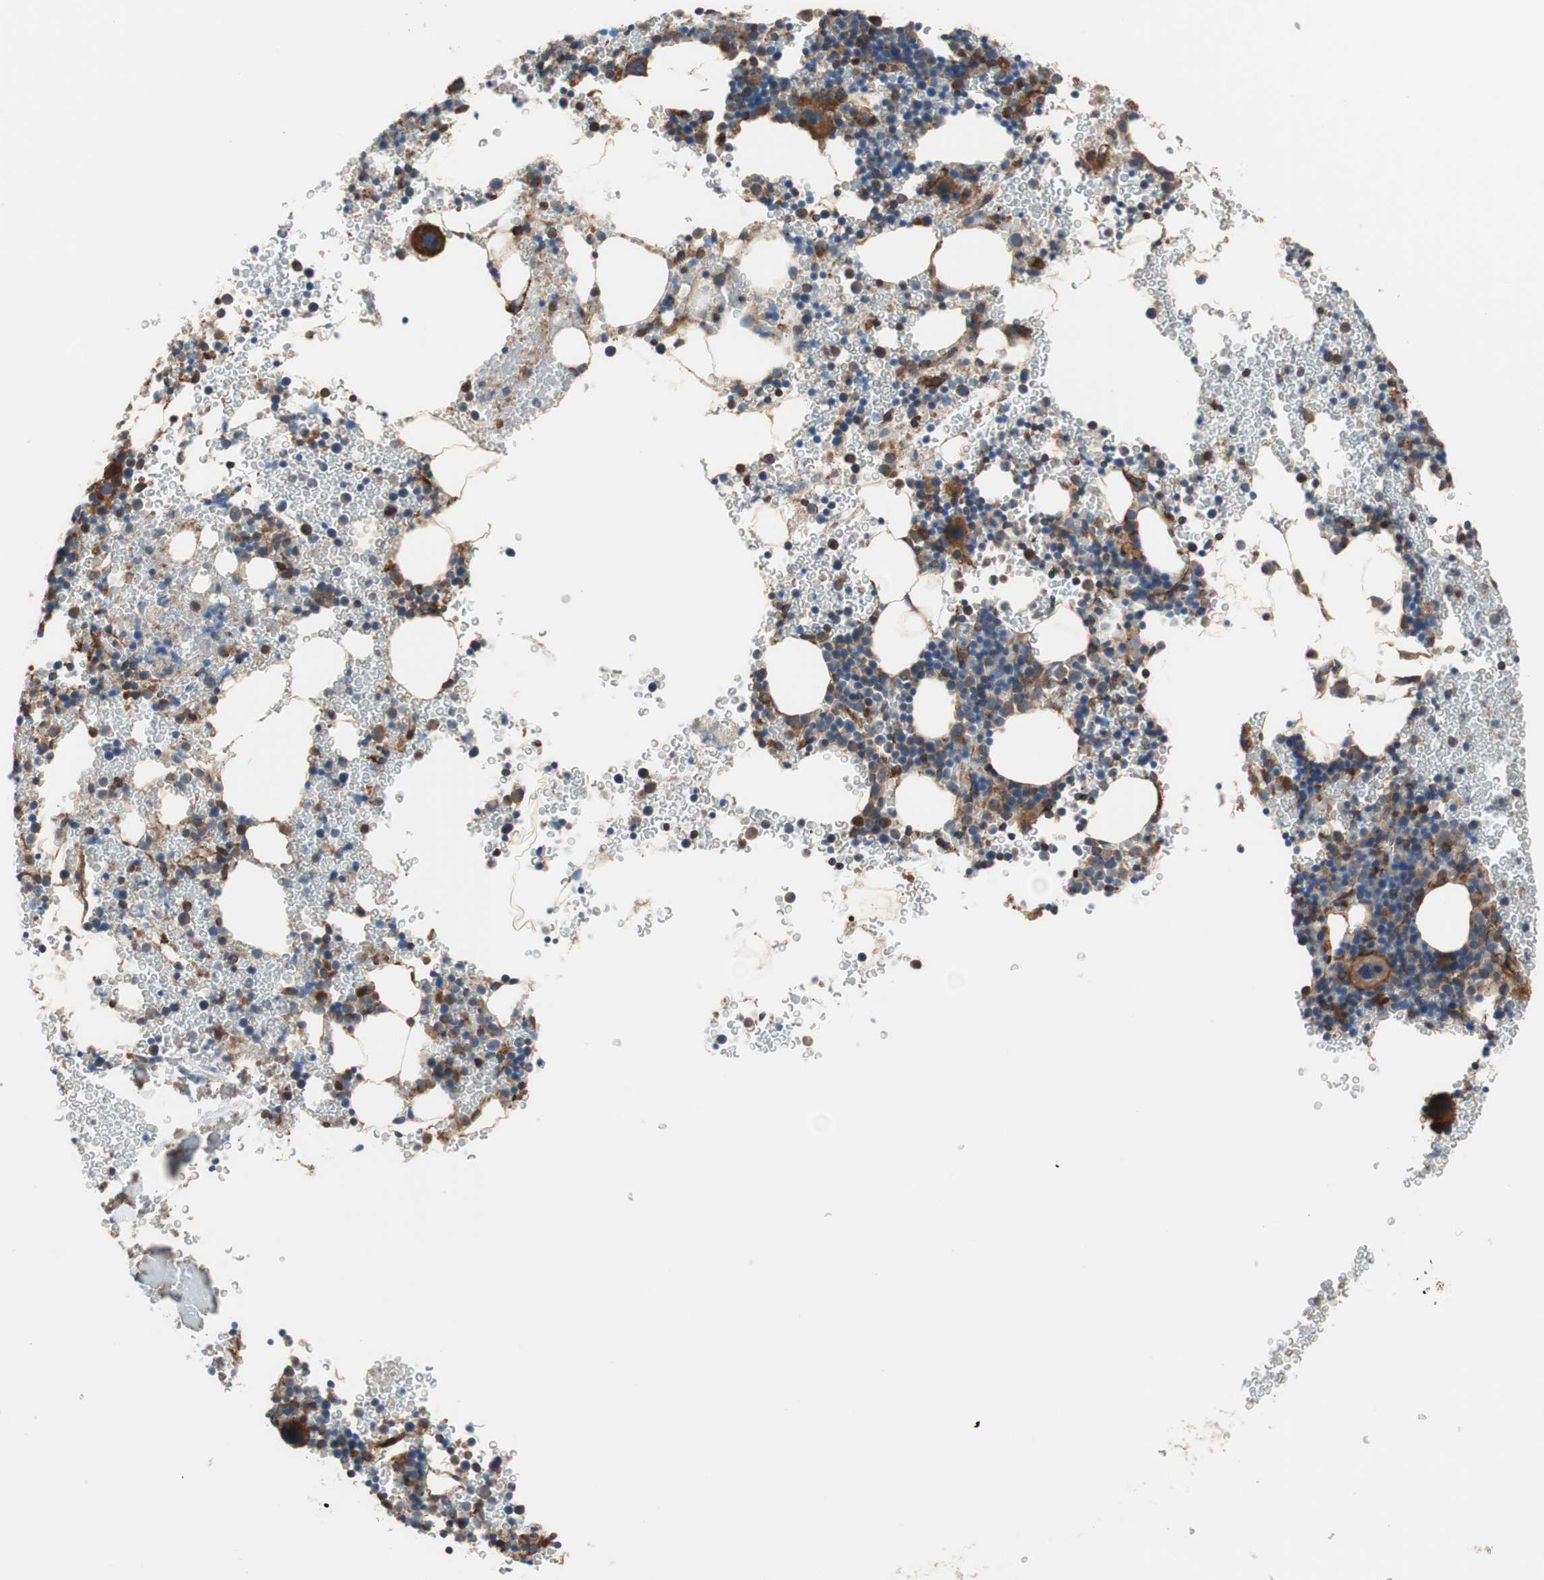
{"staining": {"intensity": "strong", "quantity": "25%-75%", "location": "cytoplasmic/membranous"}, "tissue": "bone marrow", "cell_type": "Hematopoietic cells", "image_type": "normal", "snomed": [{"axis": "morphology", "description": "Normal tissue, NOS"}, {"axis": "morphology", "description": "Inflammation, NOS"}, {"axis": "topography", "description": "Bone marrow"}], "caption": "Immunohistochemistry image of normal bone marrow stained for a protein (brown), which displays high levels of strong cytoplasmic/membranous positivity in approximately 25%-75% of hematopoietic cells.", "gene": "GPSM2", "patient": {"sex": "male", "age": 22}}